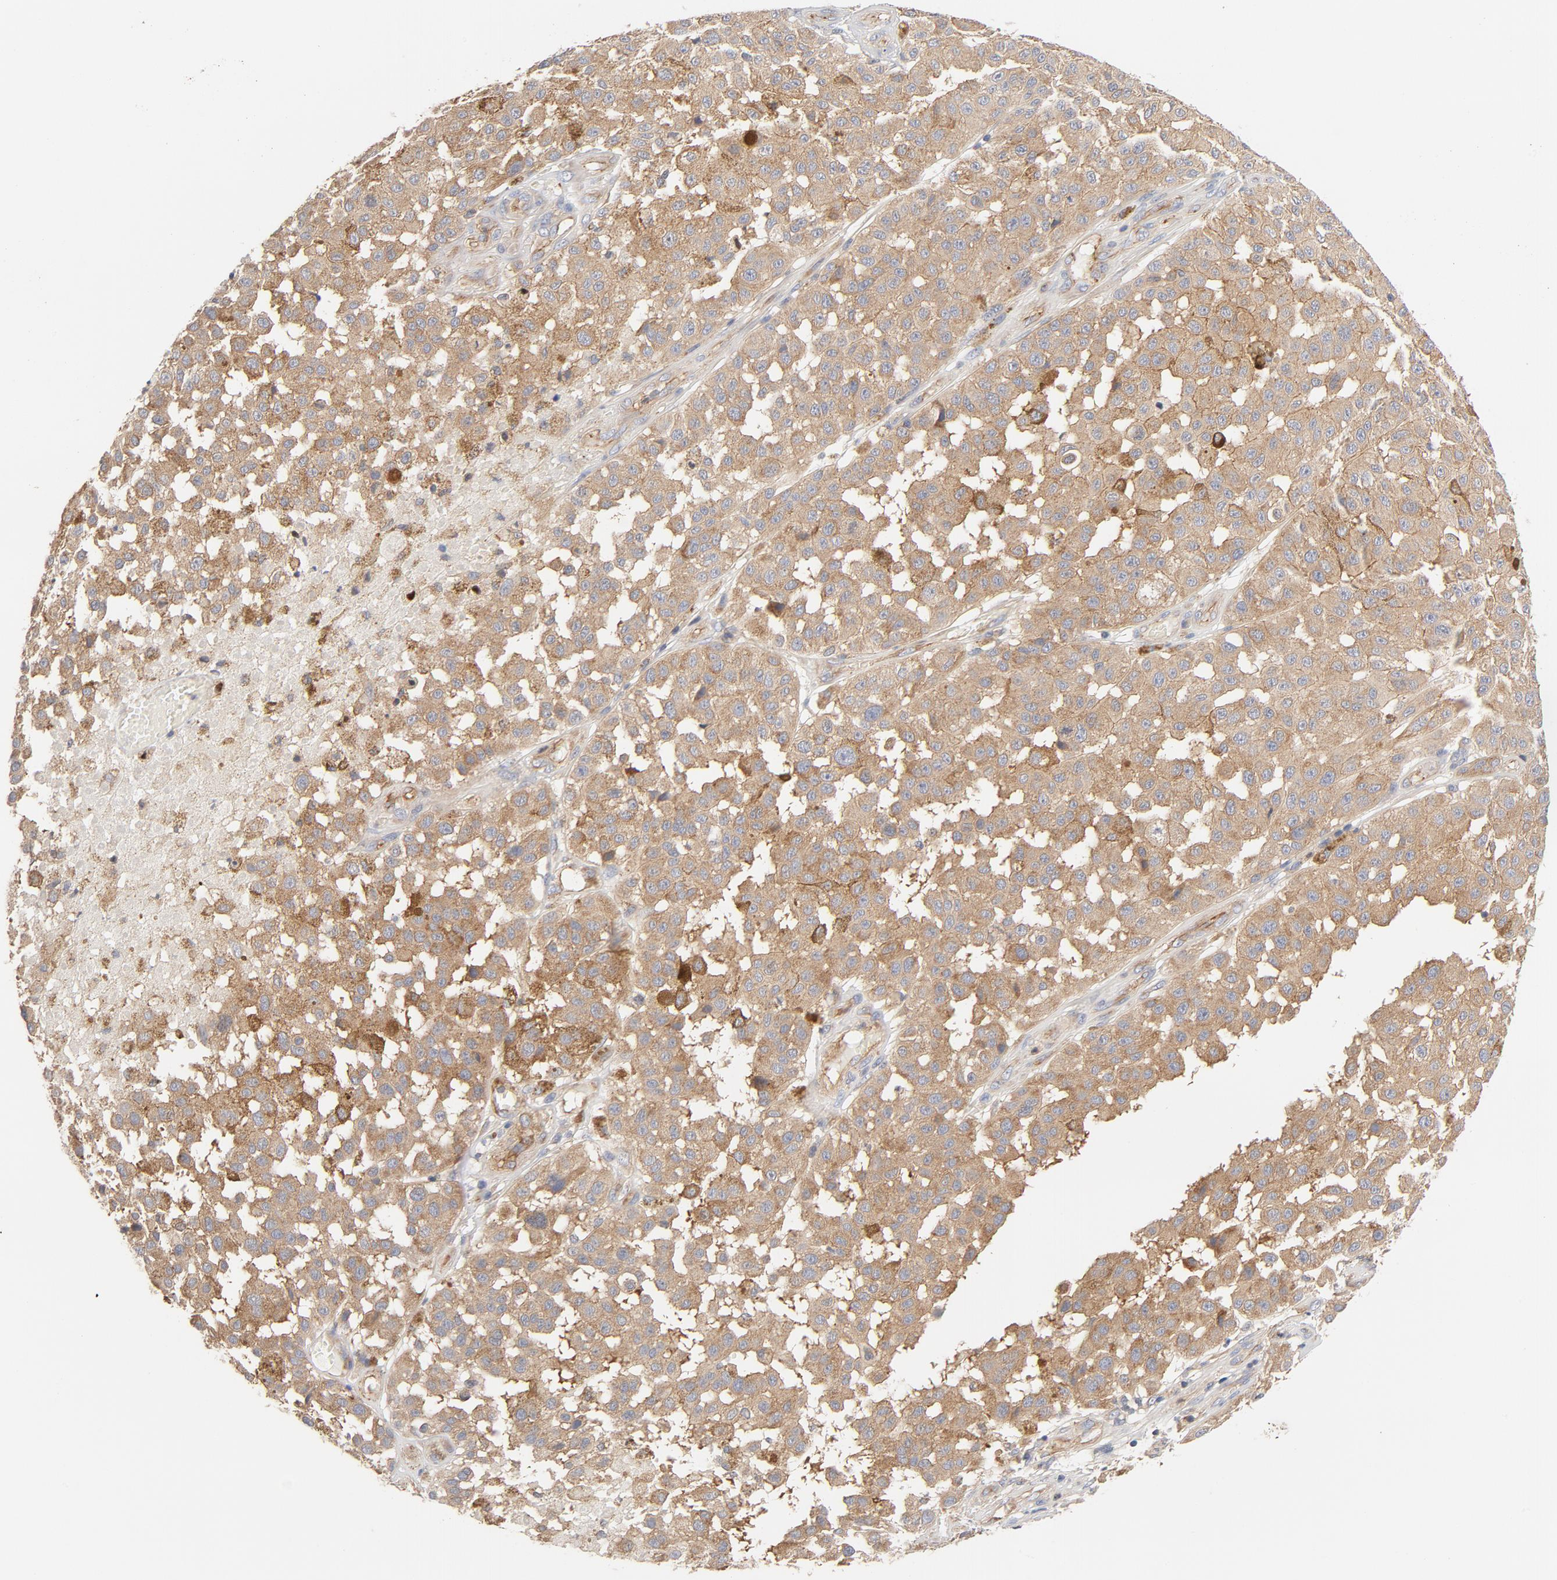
{"staining": {"intensity": "strong", "quantity": ">75%", "location": "cytoplasmic/membranous"}, "tissue": "melanoma", "cell_type": "Tumor cells", "image_type": "cancer", "snomed": [{"axis": "morphology", "description": "Malignant melanoma, NOS"}, {"axis": "topography", "description": "Skin"}], "caption": "A photomicrograph of melanoma stained for a protein displays strong cytoplasmic/membranous brown staining in tumor cells. The staining was performed using DAB (3,3'-diaminobenzidine) to visualize the protein expression in brown, while the nuclei were stained in blue with hematoxylin (Magnification: 20x).", "gene": "STRN3", "patient": {"sex": "female", "age": 64}}